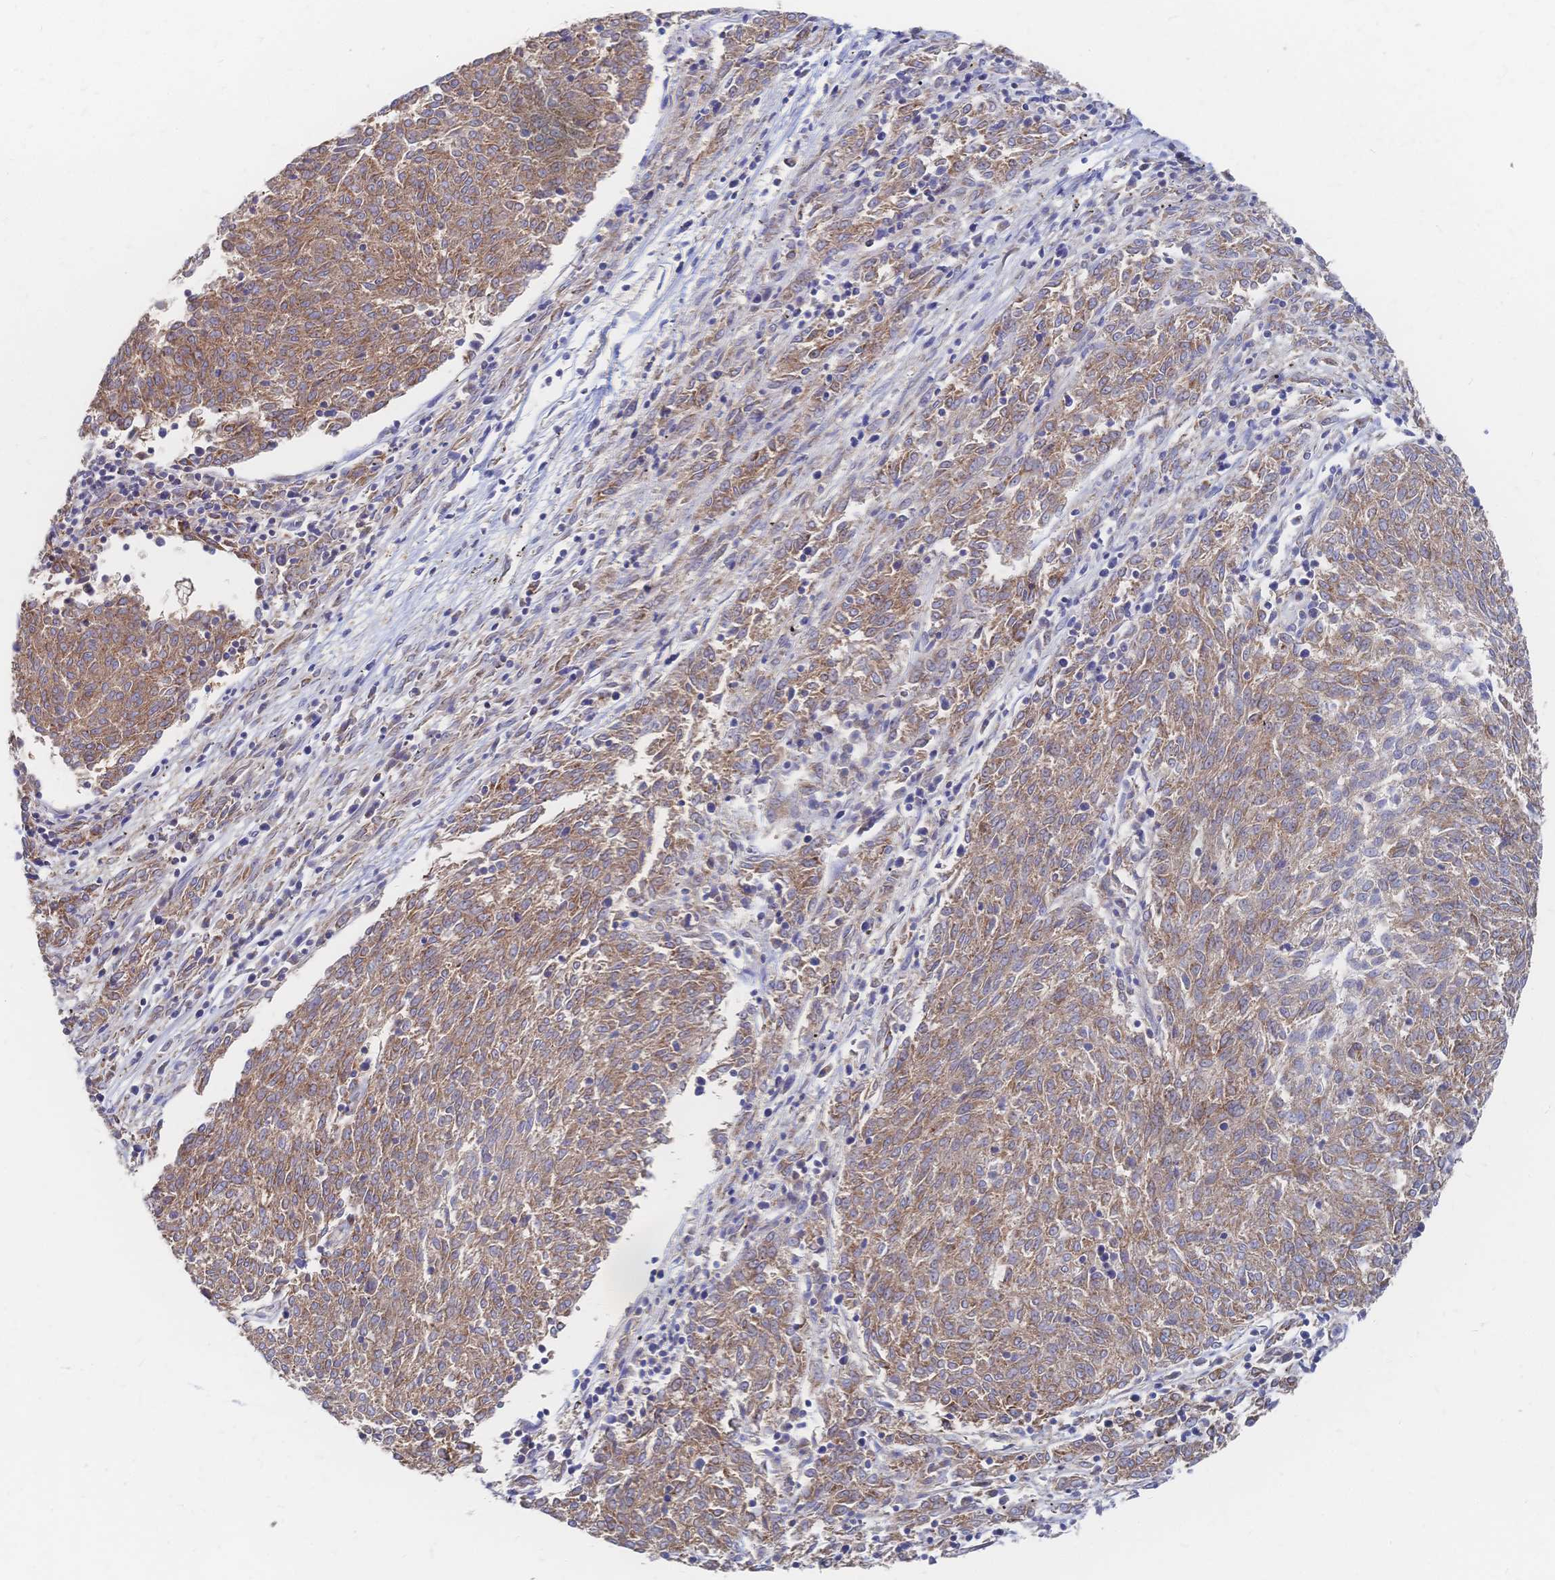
{"staining": {"intensity": "moderate", "quantity": ">75%", "location": "cytoplasmic/membranous"}, "tissue": "melanoma", "cell_type": "Tumor cells", "image_type": "cancer", "snomed": [{"axis": "morphology", "description": "Malignant melanoma, NOS"}, {"axis": "topography", "description": "Skin"}], "caption": "IHC photomicrograph of human melanoma stained for a protein (brown), which demonstrates medium levels of moderate cytoplasmic/membranous positivity in approximately >75% of tumor cells.", "gene": "SORBS1", "patient": {"sex": "female", "age": 72}}